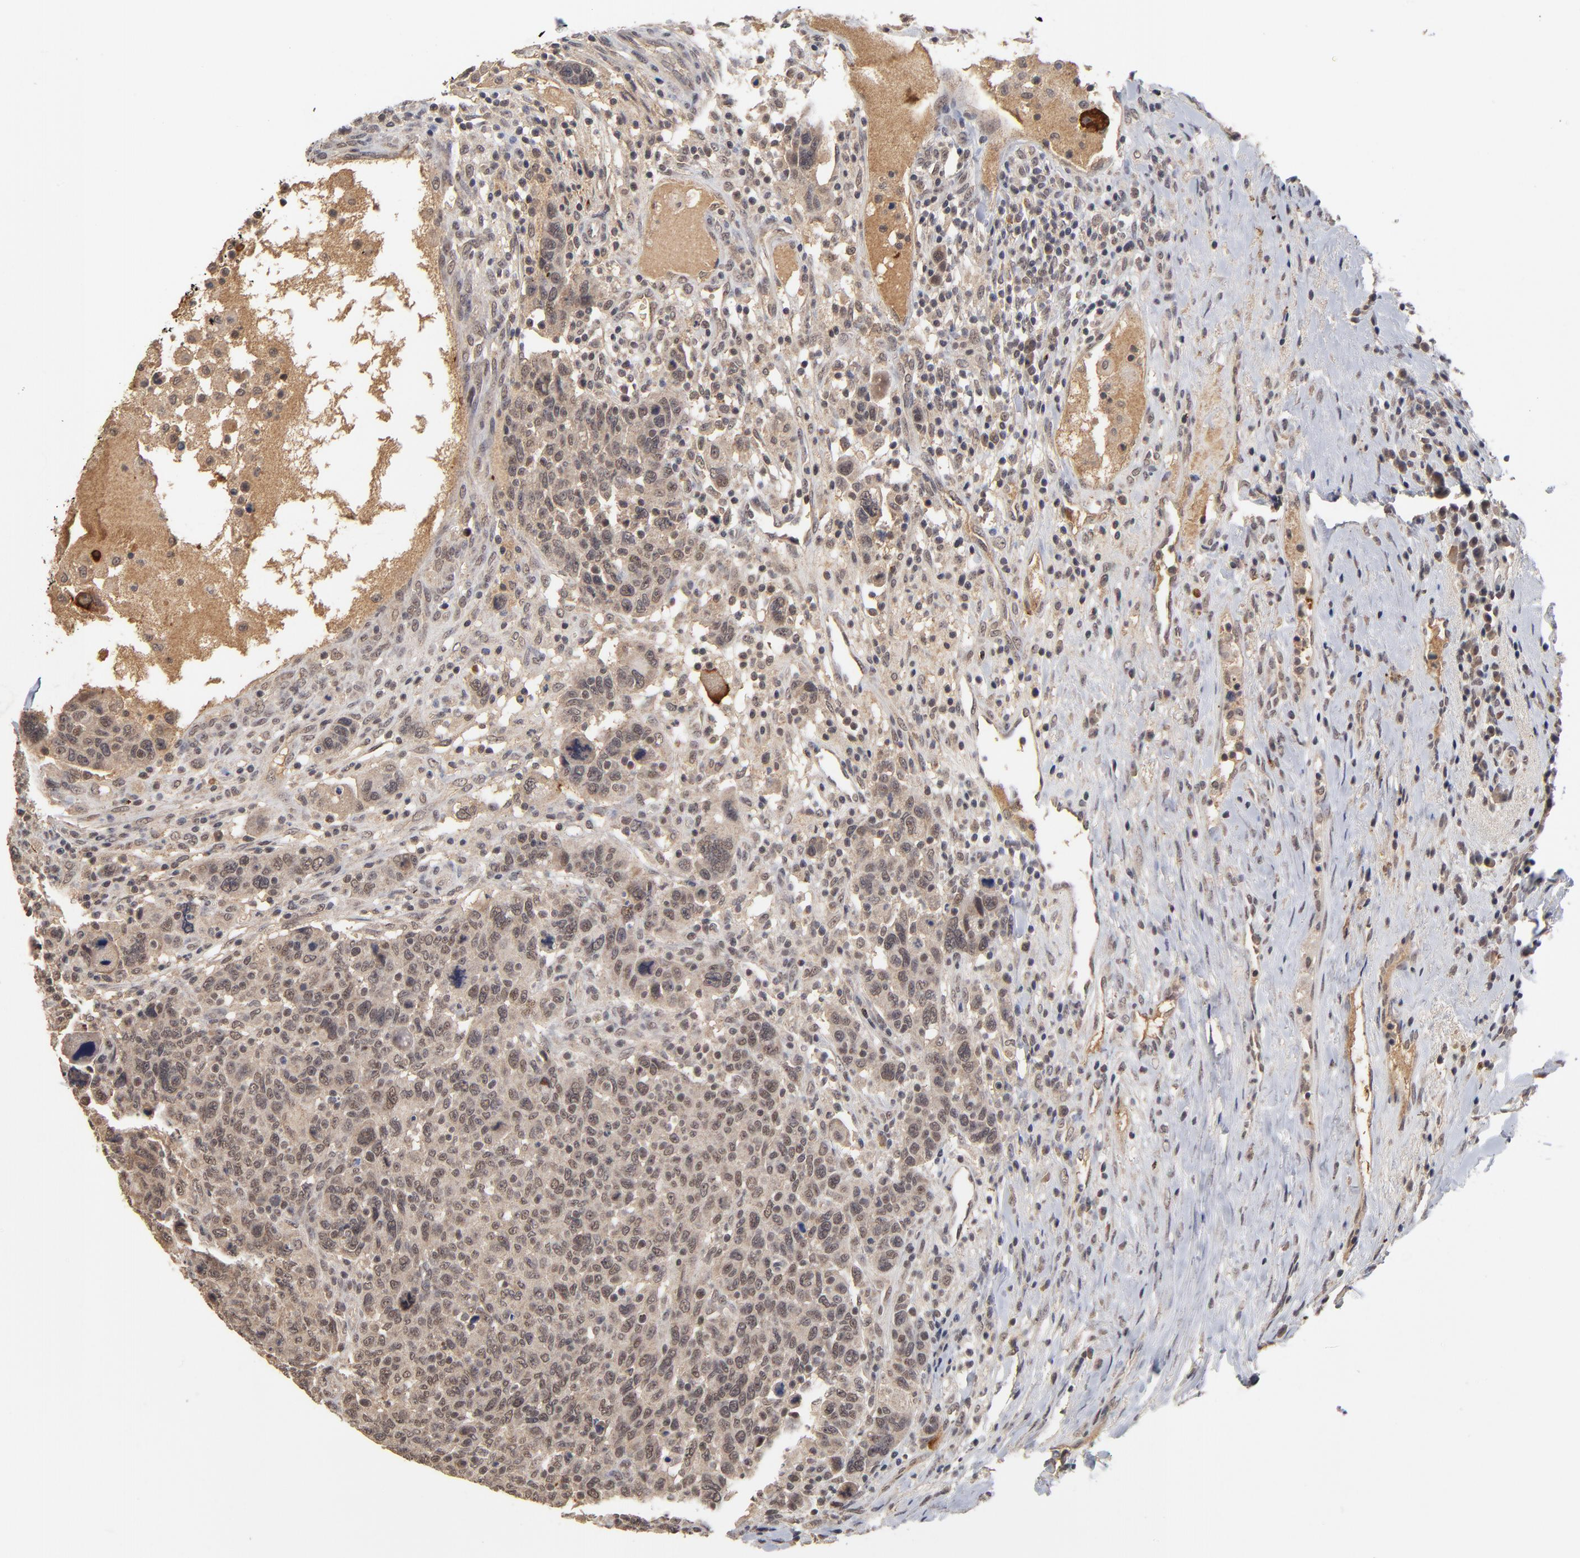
{"staining": {"intensity": "moderate", "quantity": ">75%", "location": "cytoplasmic/membranous"}, "tissue": "breast cancer", "cell_type": "Tumor cells", "image_type": "cancer", "snomed": [{"axis": "morphology", "description": "Duct carcinoma"}, {"axis": "topography", "description": "Breast"}], "caption": "This histopathology image reveals invasive ductal carcinoma (breast) stained with immunohistochemistry (IHC) to label a protein in brown. The cytoplasmic/membranous of tumor cells show moderate positivity for the protein. Nuclei are counter-stained blue.", "gene": "WSB1", "patient": {"sex": "female", "age": 37}}